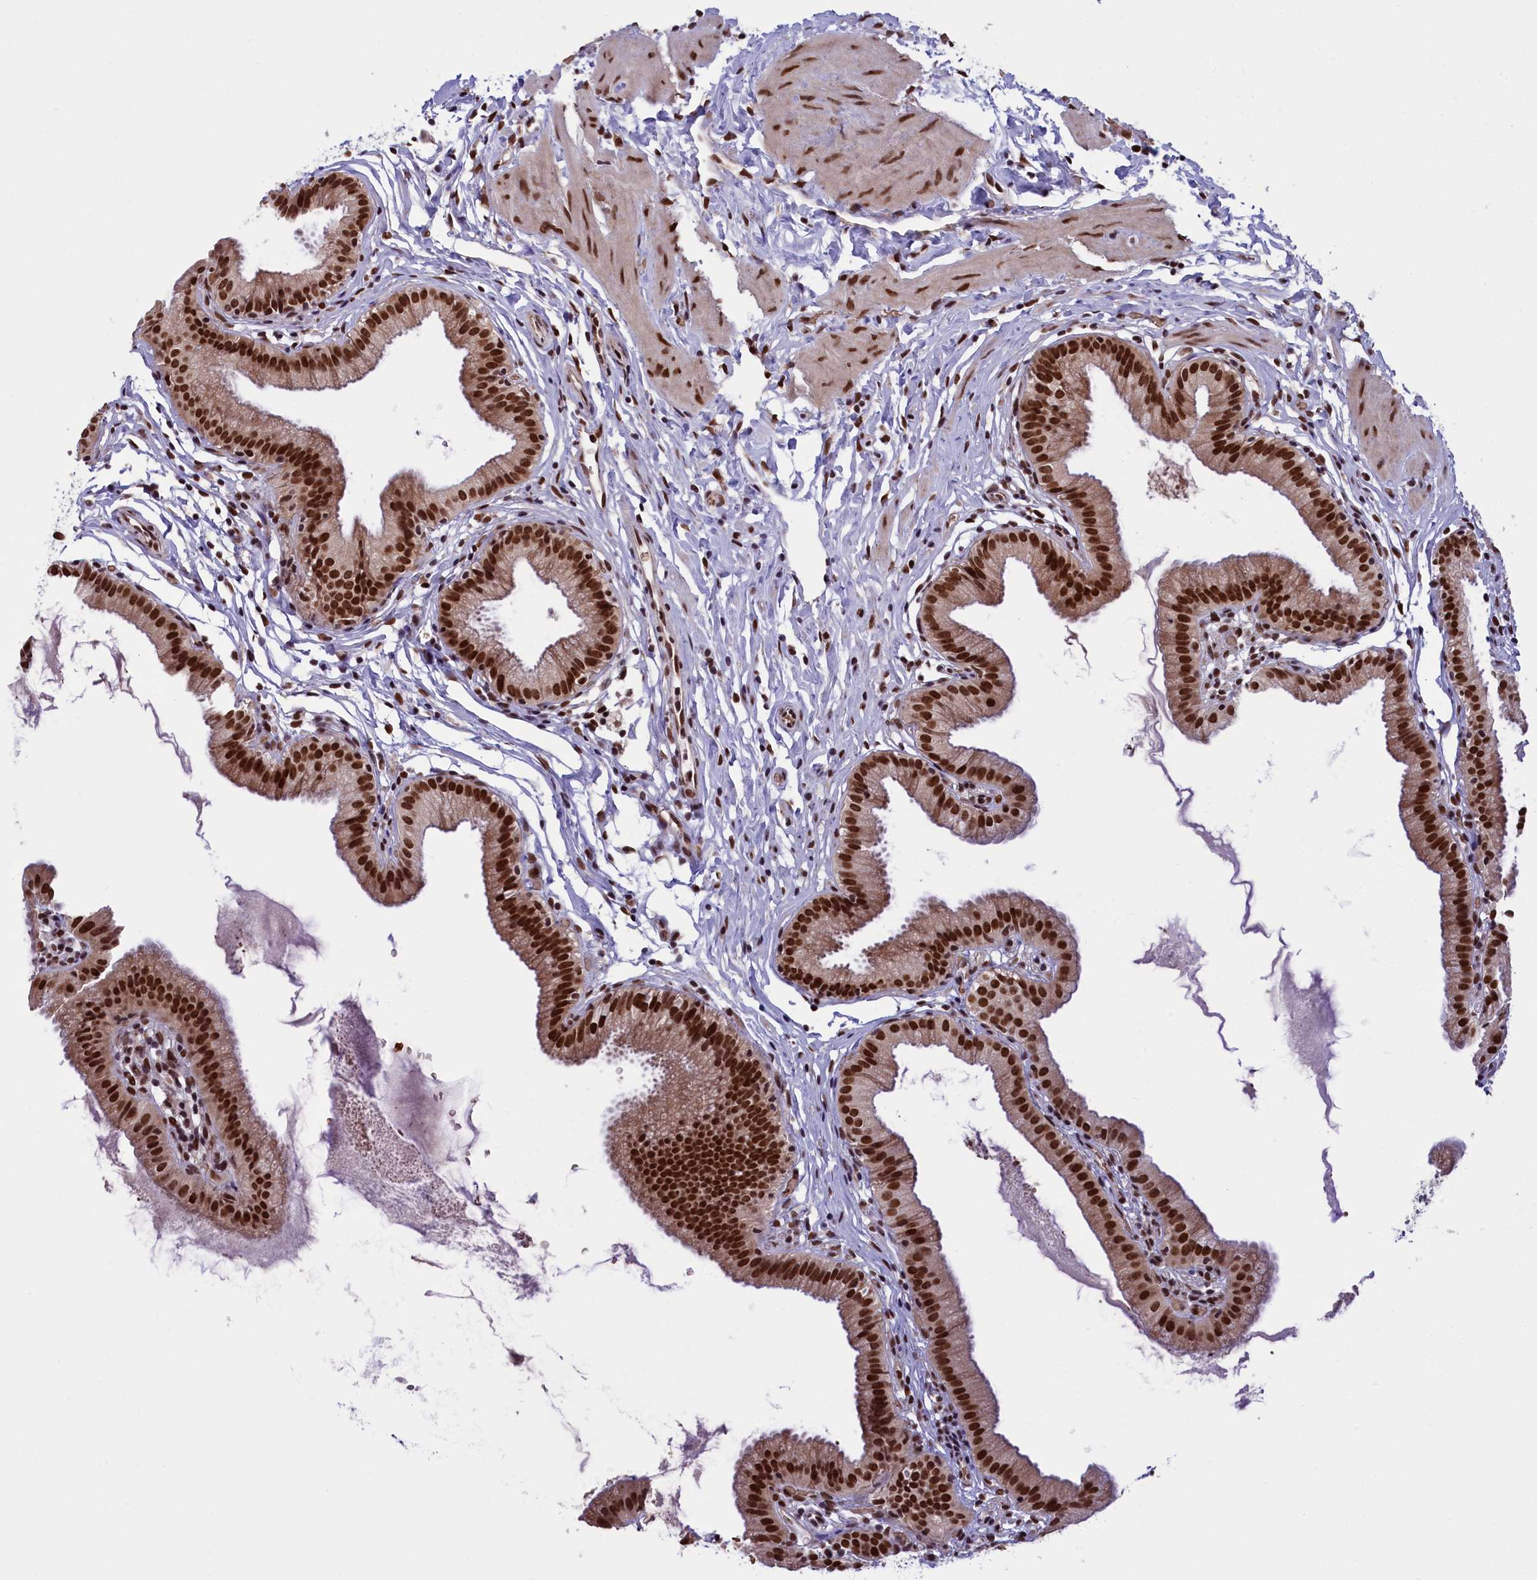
{"staining": {"intensity": "strong", "quantity": ">75%", "location": "cytoplasmic/membranous,nuclear"}, "tissue": "gallbladder", "cell_type": "Glandular cells", "image_type": "normal", "snomed": [{"axis": "morphology", "description": "Normal tissue, NOS"}, {"axis": "topography", "description": "Gallbladder"}], "caption": "The histopathology image shows staining of benign gallbladder, revealing strong cytoplasmic/membranous,nuclear protein expression (brown color) within glandular cells.", "gene": "MPHOSPH8", "patient": {"sex": "female", "age": 46}}